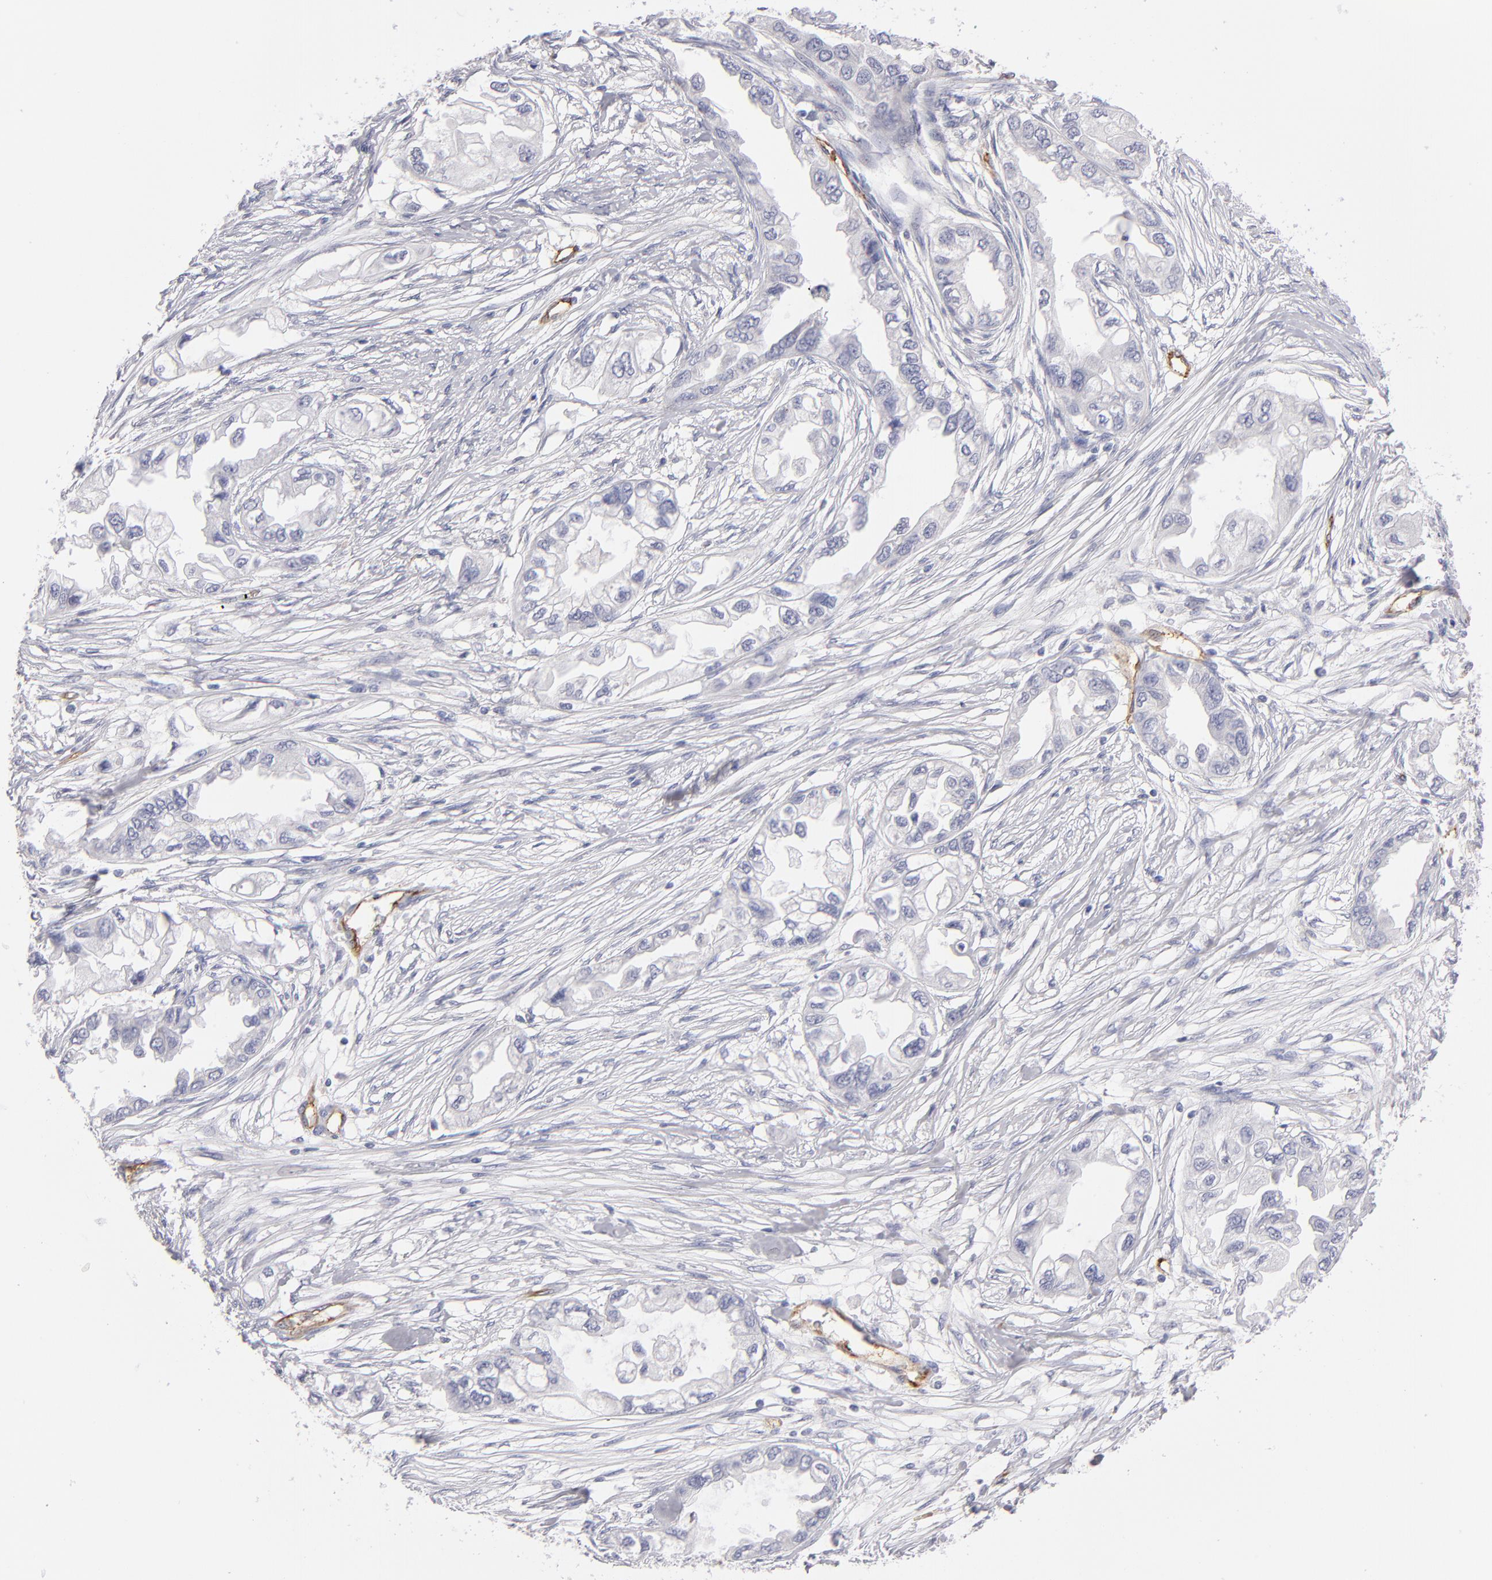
{"staining": {"intensity": "negative", "quantity": "none", "location": "none"}, "tissue": "endometrial cancer", "cell_type": "Tumor cells", "image_type": "cancer", "snomed": [{"axis": "morphology", "description": "Adenocarcinoma, NOS"}, {"axis": "topography", "description": "Endometrium"}], "caption": "Immunohistochemistry micrograph of neoplastic tissue: human endometrial adenocarcinoma stained with DAB (3,3'-diaminobenzidine) reveals no significant protein positivity in tumor cells.", "gene": "PLVAP", "patient": {"sex": "female", "age": 67}}